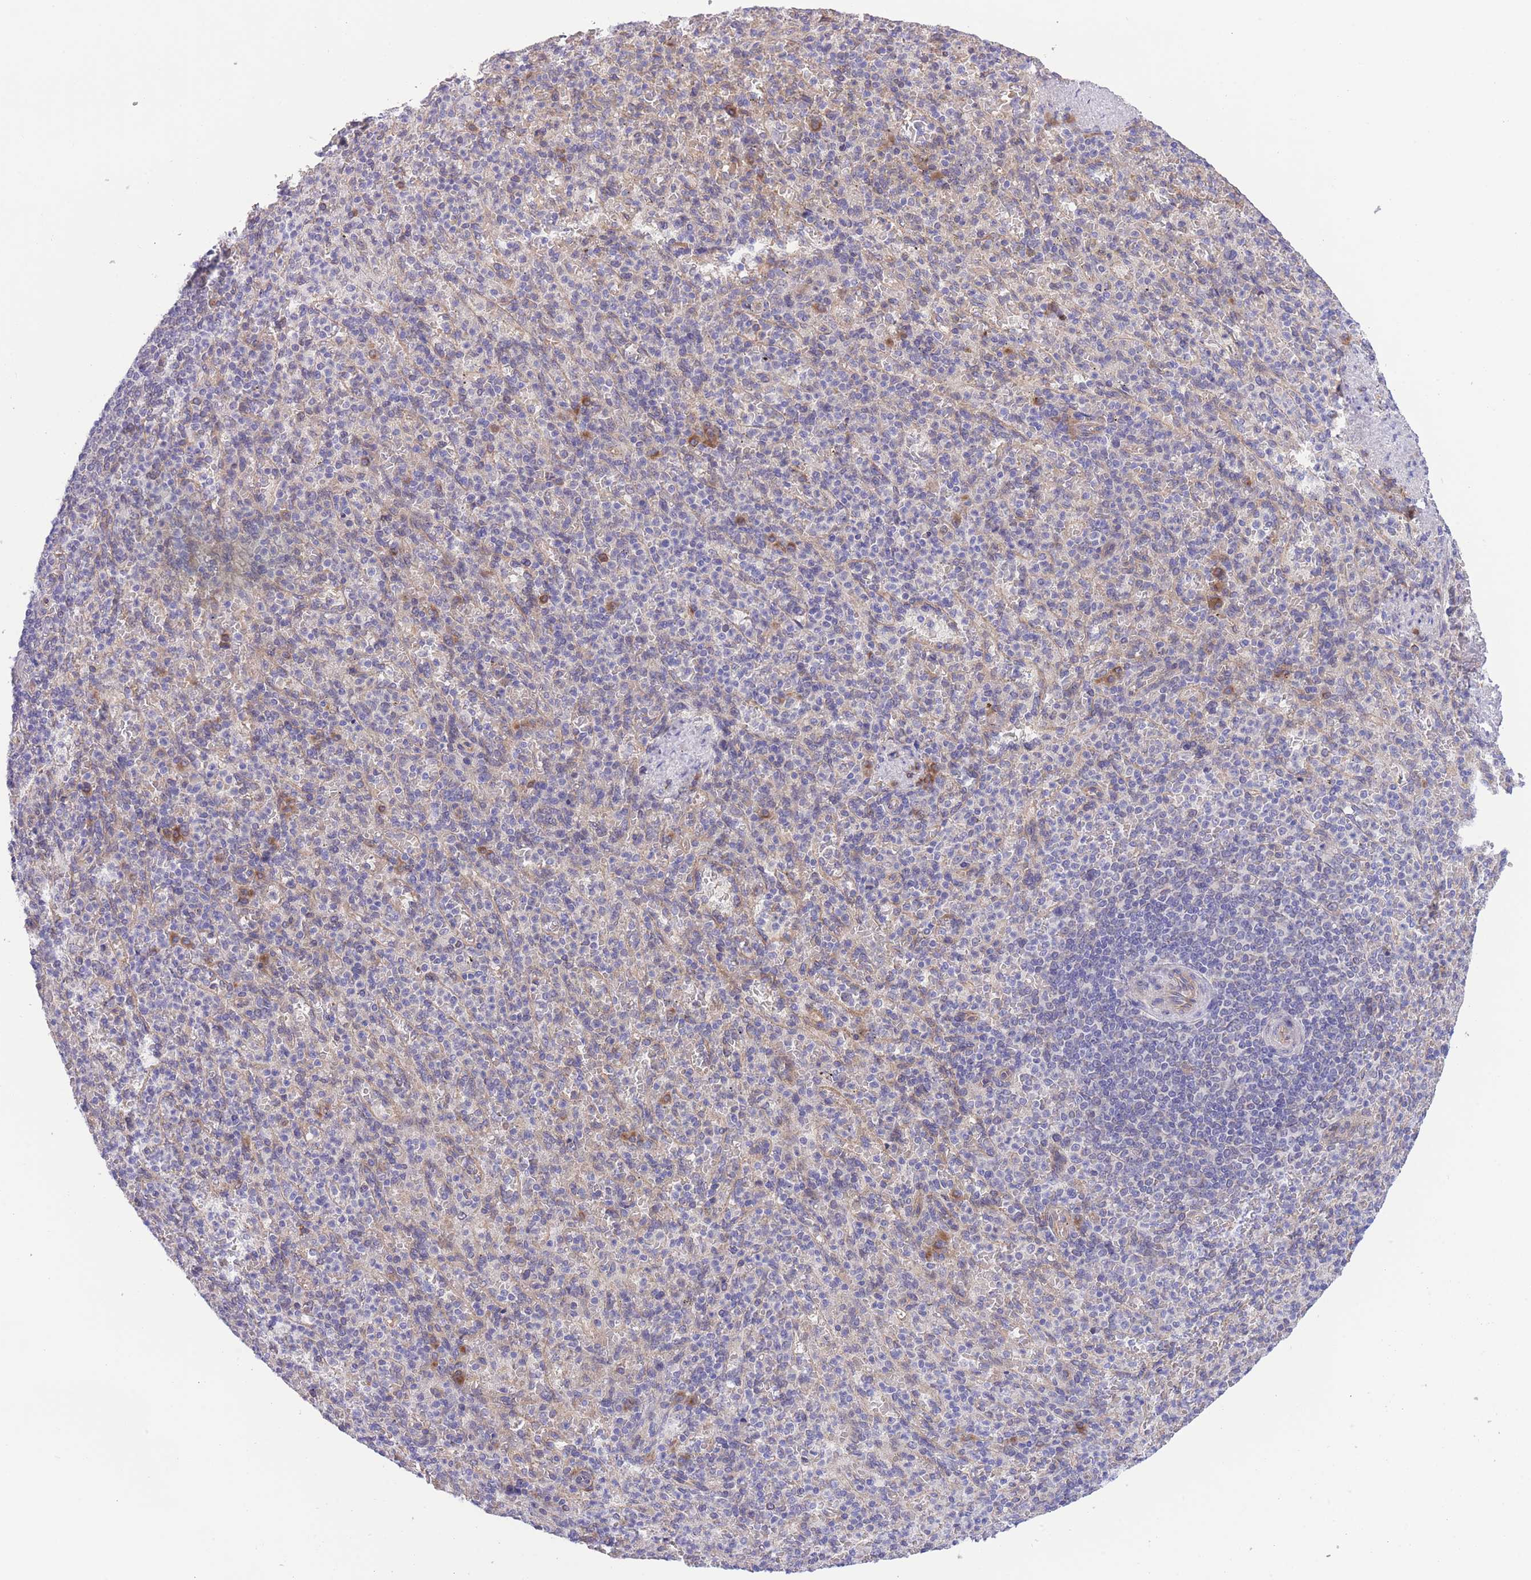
{"staining": {"intensity": "moderate", "quantity": "<25%", "location": "cytoplasmic/membranous"}, "tissue": "spleen", "cell_type": "Cells in red pulp", "image_type": "normal", "snomed": [{"axis": "morphology", "description": "Normal tissue, NOS"}, {"axis": "topography", "description": "Spleen"}], "caption": "The immunohistochemical stain highlights moderate cytoplasmic/membranous positivity in cells in red pulp of benign spleen. The staining was performed using DAB to visualize the protein expression in brown, while the nuclei were stained in blue with hematoxylin (Magnification: 20x).", "gene": "WWOX", "patient": {"sex": "female", "age": 74}}